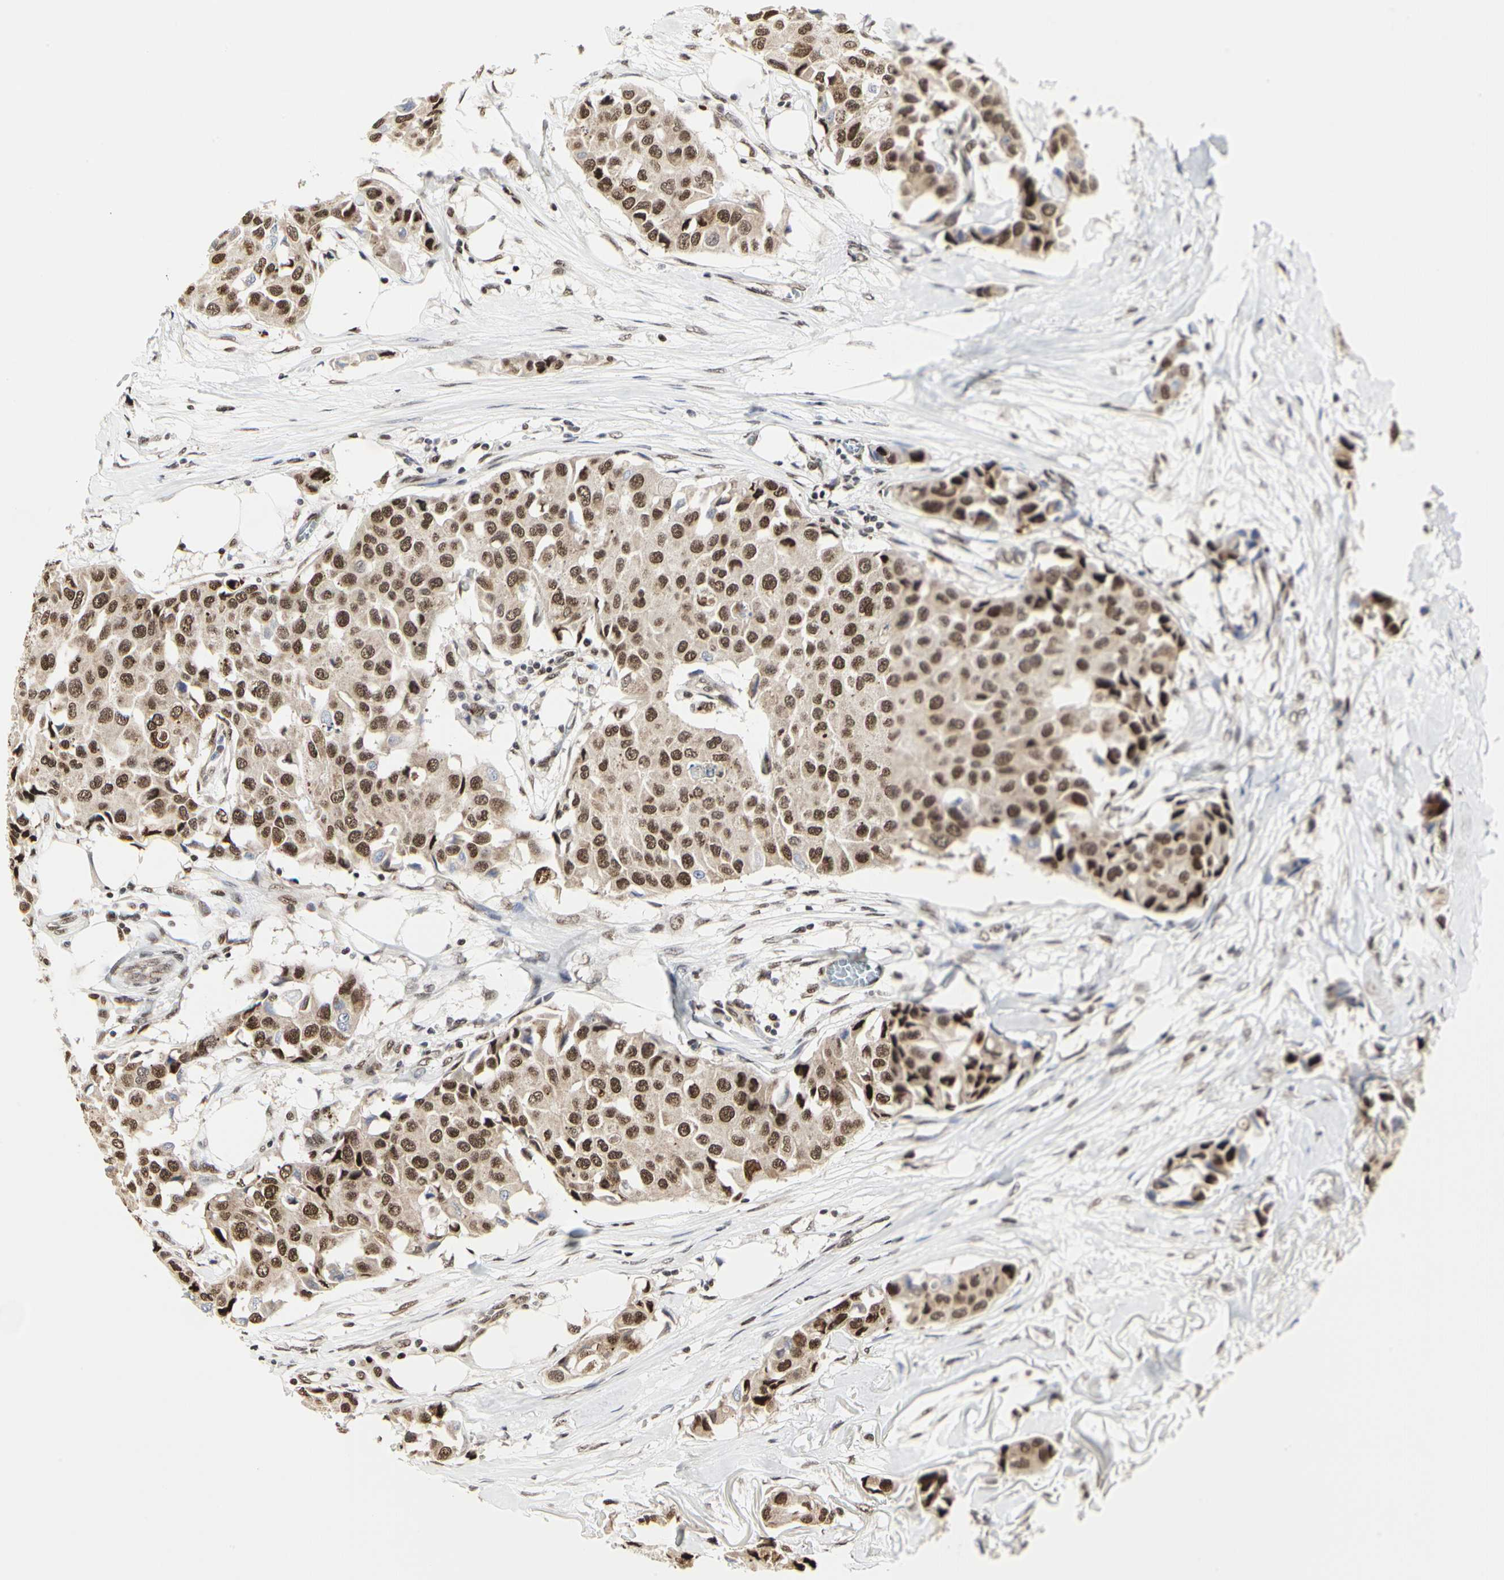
{"staining": {"intensity": "moderate", "quantity": ">75%", "location": "nuclear"}, "tissue": "breast cancer", "cell_type": "Tumor cells", "image_type": "cancer", "snomed": [{"axis": "morphology", "description": "Duct carcinoma"}, {"axis": "topography", "description": "Breast"}], "caption": "Tumor cells show moderate nuclear expression in approximately >75% of cells in breast cancer.", "gene": "PRMT3", "patient": {"sex": "female", "age": 80}}